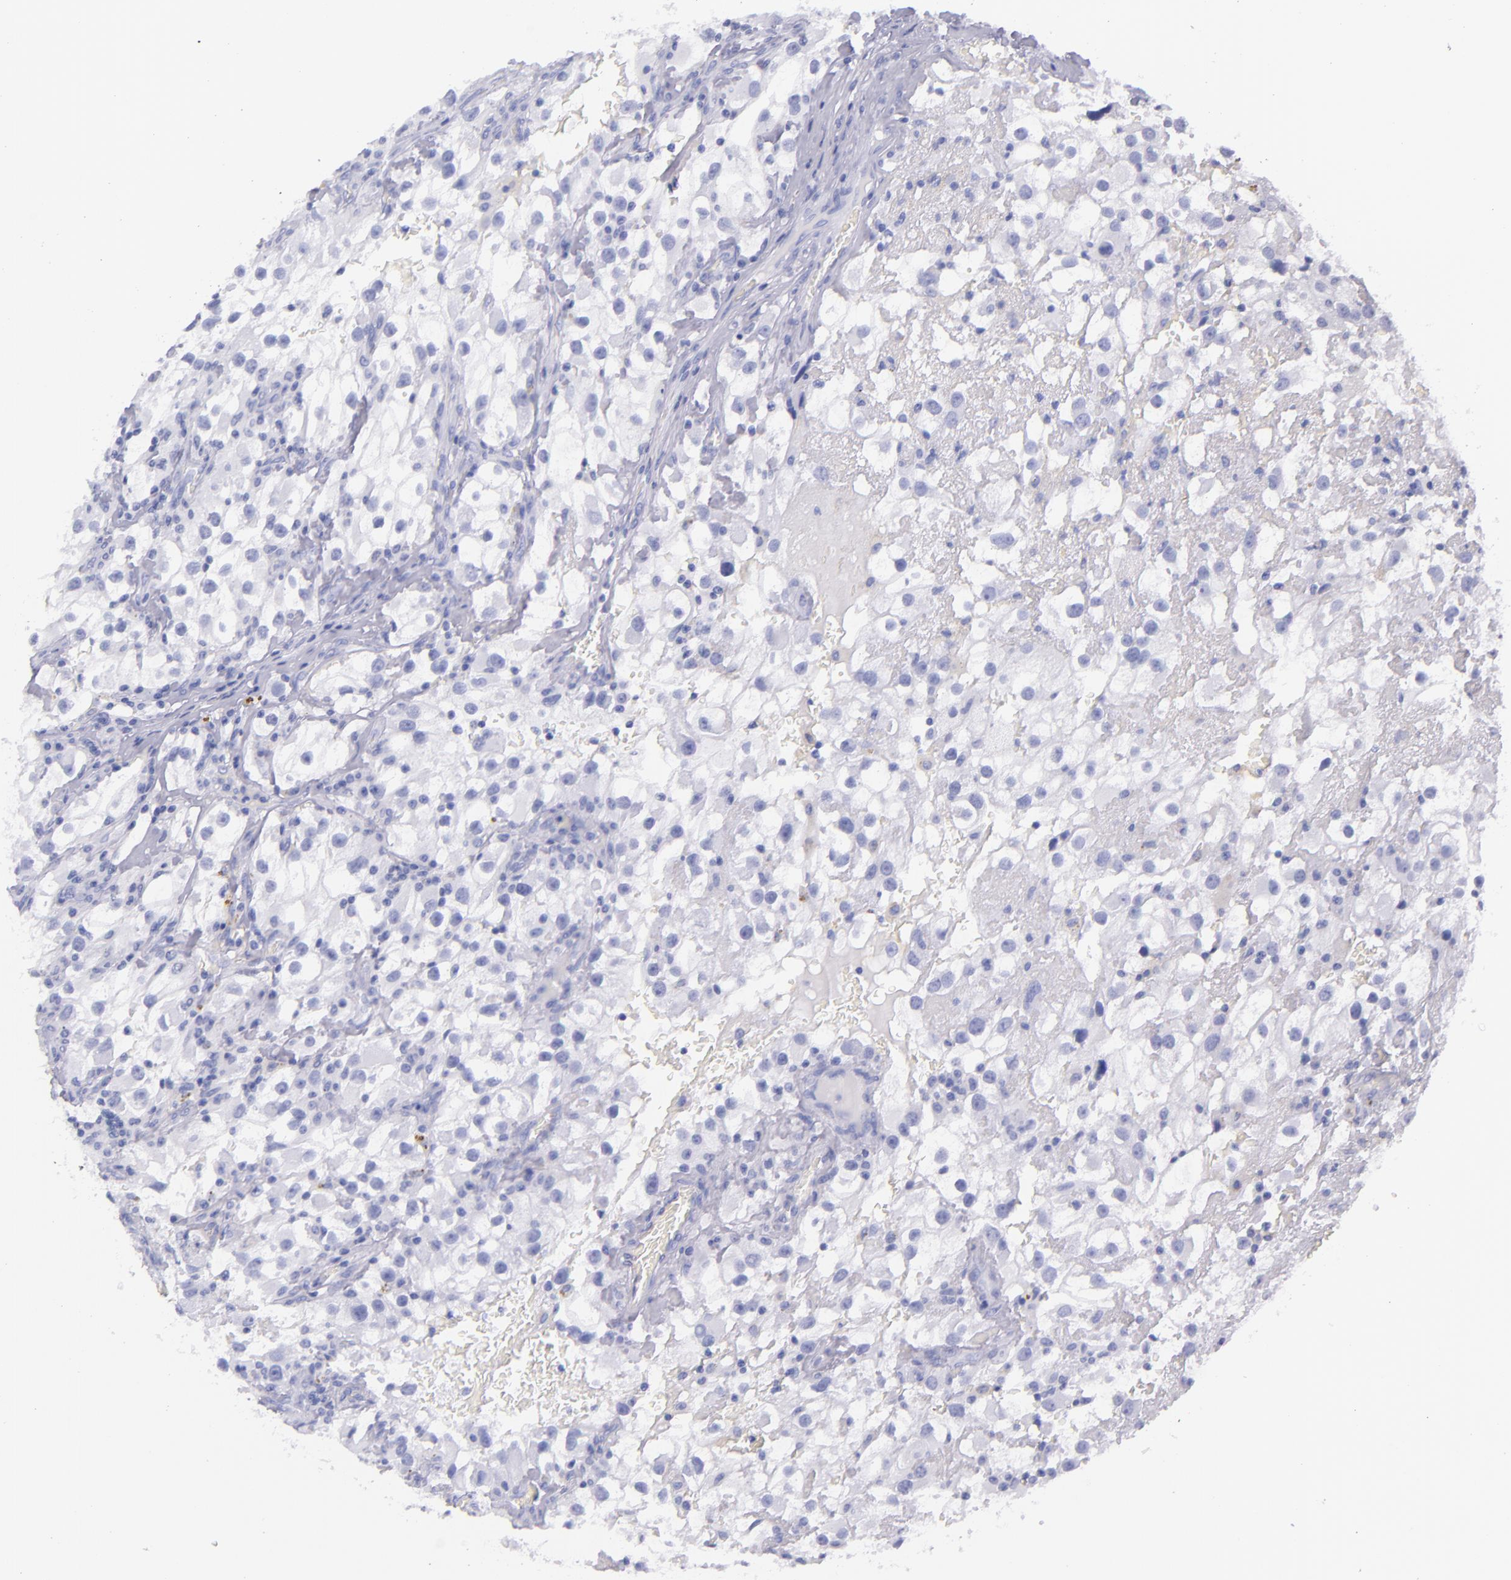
{"staining": {"intensity": "negative", "quantity": "none", "location": "none"}, "tissue": "renal cancer", "cell_type": "Tumor cells", "image_type": "cancer", "snomed": [{"axis": "morphology", "description": "Adenocarcinoma, NOS"}, {"axis": "topography", "description": "Kidney"}], "caption": "An IHC micrograph of renal cancer is shown. There is no staining in tumor cells of renal cancer.", "gene": "SFTPA2", "patient": {"sex": "female", "age": 52}}